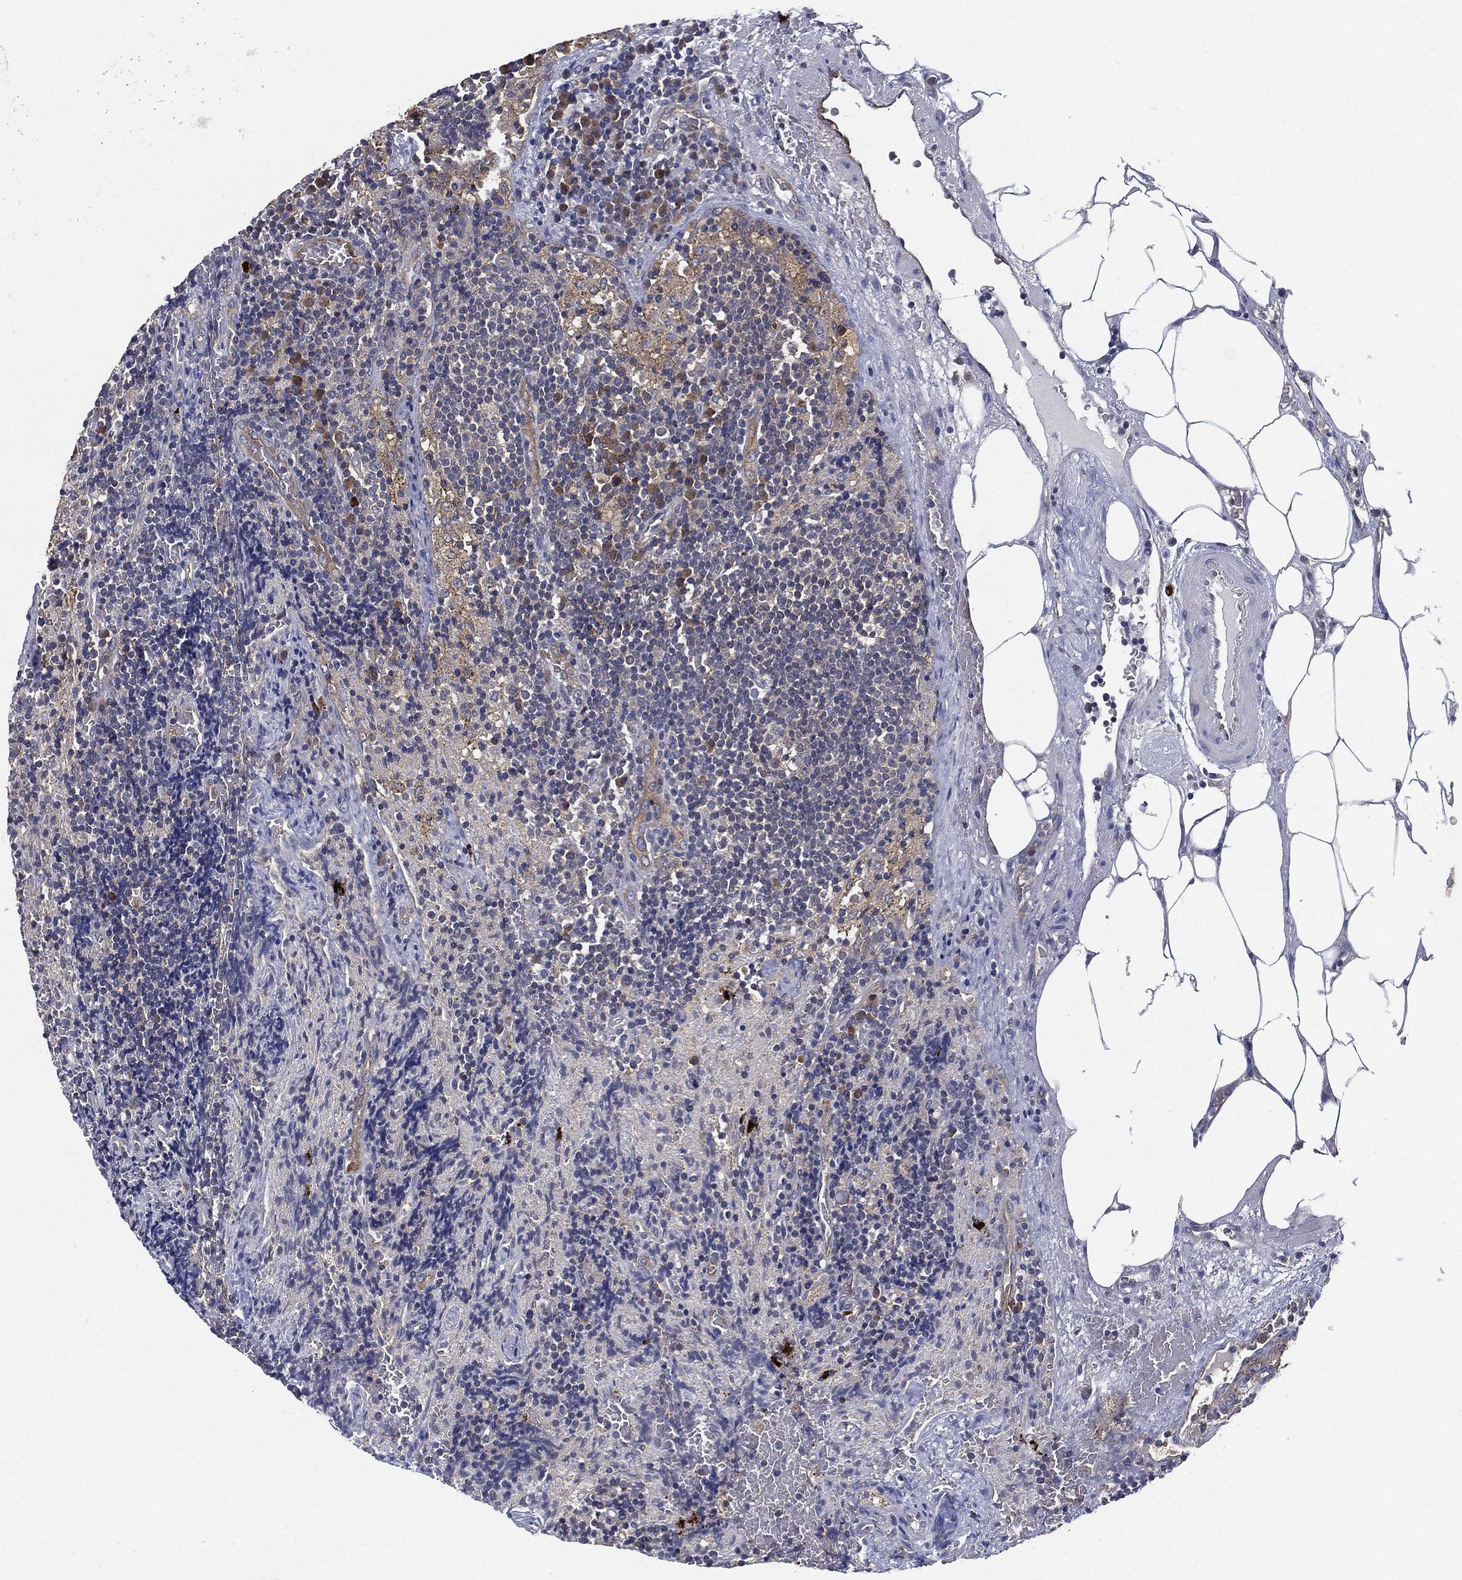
{"staining": {"intensity": "moderate", "quantity": "<25%", "location": "cytoplasmic/membranous"}, "tissue": "lymph node", "cell_type": "Non-germinal center cells", "image_type": "normal", "snomed": [{"axis": "morphology", "description": "Normal tissue, NOS"}, {"axis": "topography", "description": "Lymph node"}], "caption": "Lymph node stained with a brown dye displays moderate cytoplasmic/membranous positive staining in about <25% of non-germinal center cells.", "gene": "SMPD3", "patient": {"sex": "male", "age": 63}}